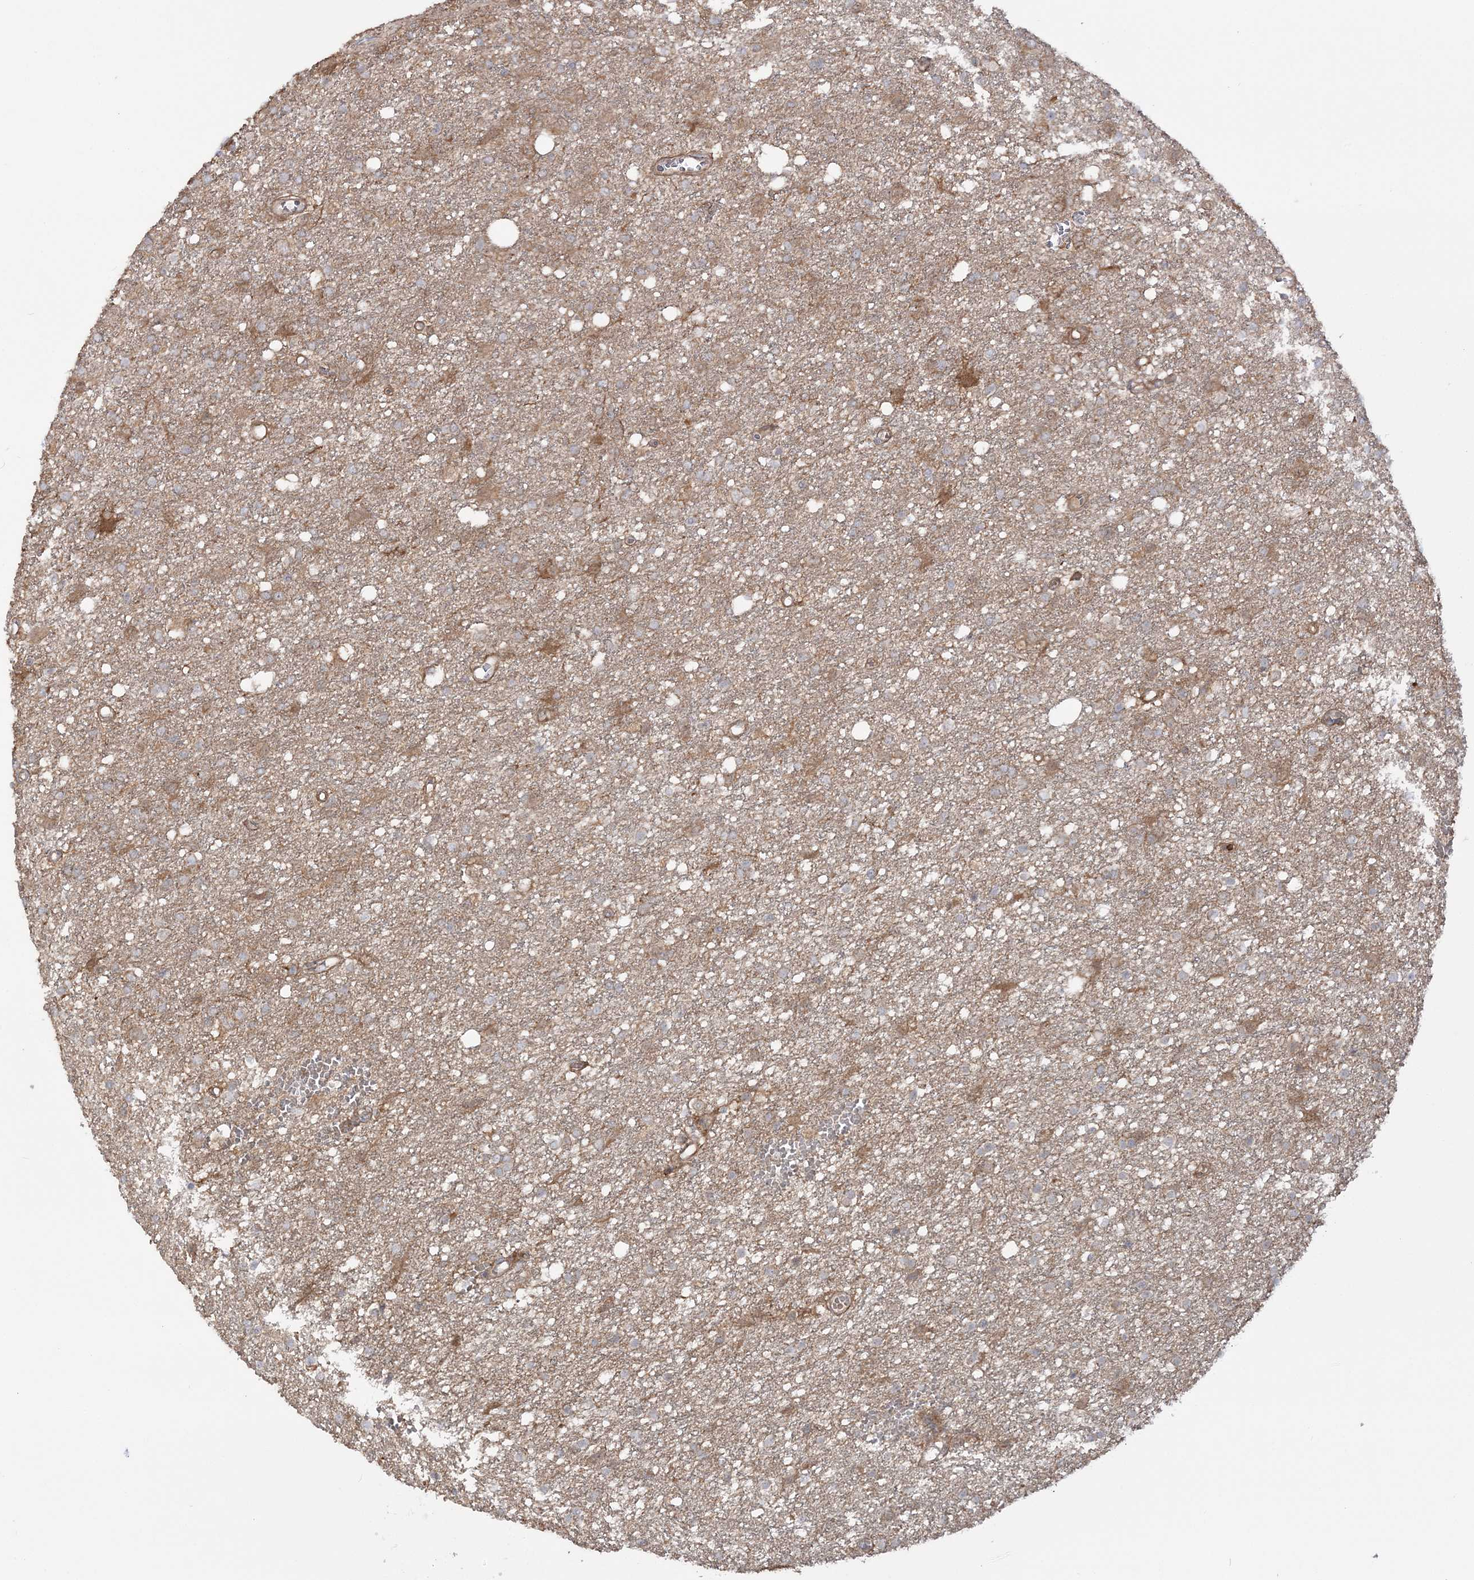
{"staining": {"intensity": "moderate", "quantity": ">75%", "location": "cytoplasmic/membranous"}, "tissue": "glioma", "cell_type": "Tumor cells", "image_type": "cancer", "snomed": [{"axis": "morphology", "description": "Glioma, malignant, High grade"}, {"axis": "topography", "description": "Brain"}], "caption": "Human high-grade glioma (malignant) stained with a brown dye demonstrates moderate cytoplasmic/membranous positive expression in about >75% of tumor cells.", "gene": "MOCS2", "patient": {"sex": "female", "age": 59}}